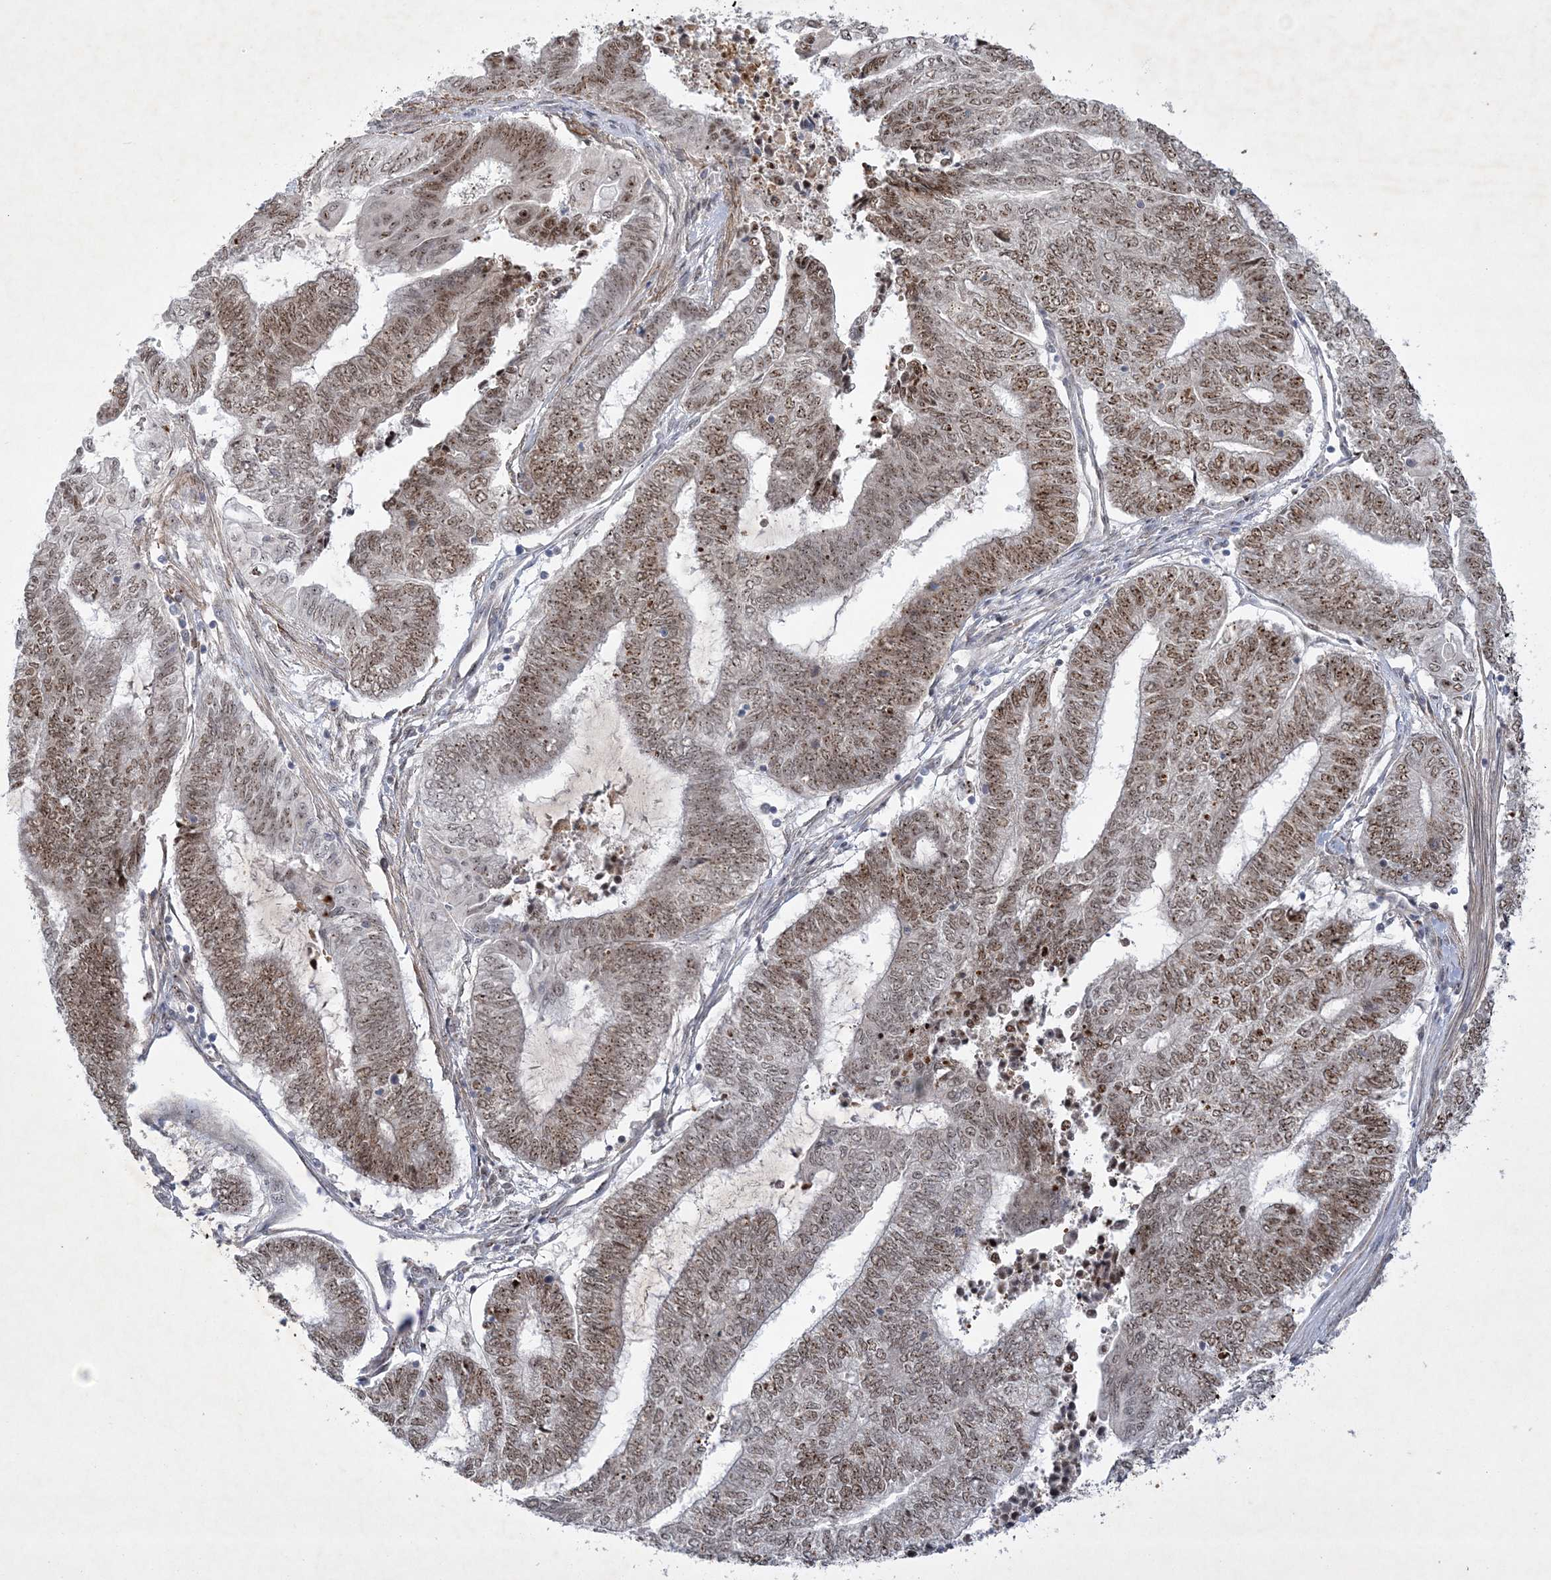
{"staining": {"intensity": "moderate", "quantity": ">75%", "location": "nuclear"}, "tissue": "endometrial cancer", "cell_type": "Tumor cells", "image_type": "cancer", "snomed": [{"axis": "morphology", "description": "Adenocarcinoma, NOS"}, {"axis": "topography", "description": "Uterus"}, {"axis": "topography", "description": "Endometrium"}], "caption": "A brown stain shows moderate nuclear positivity of a protein in human endometrial adenocarcinoma tumor cells.", "gene": "NPM3", "patient": {"sex": "female", "age": 70}}